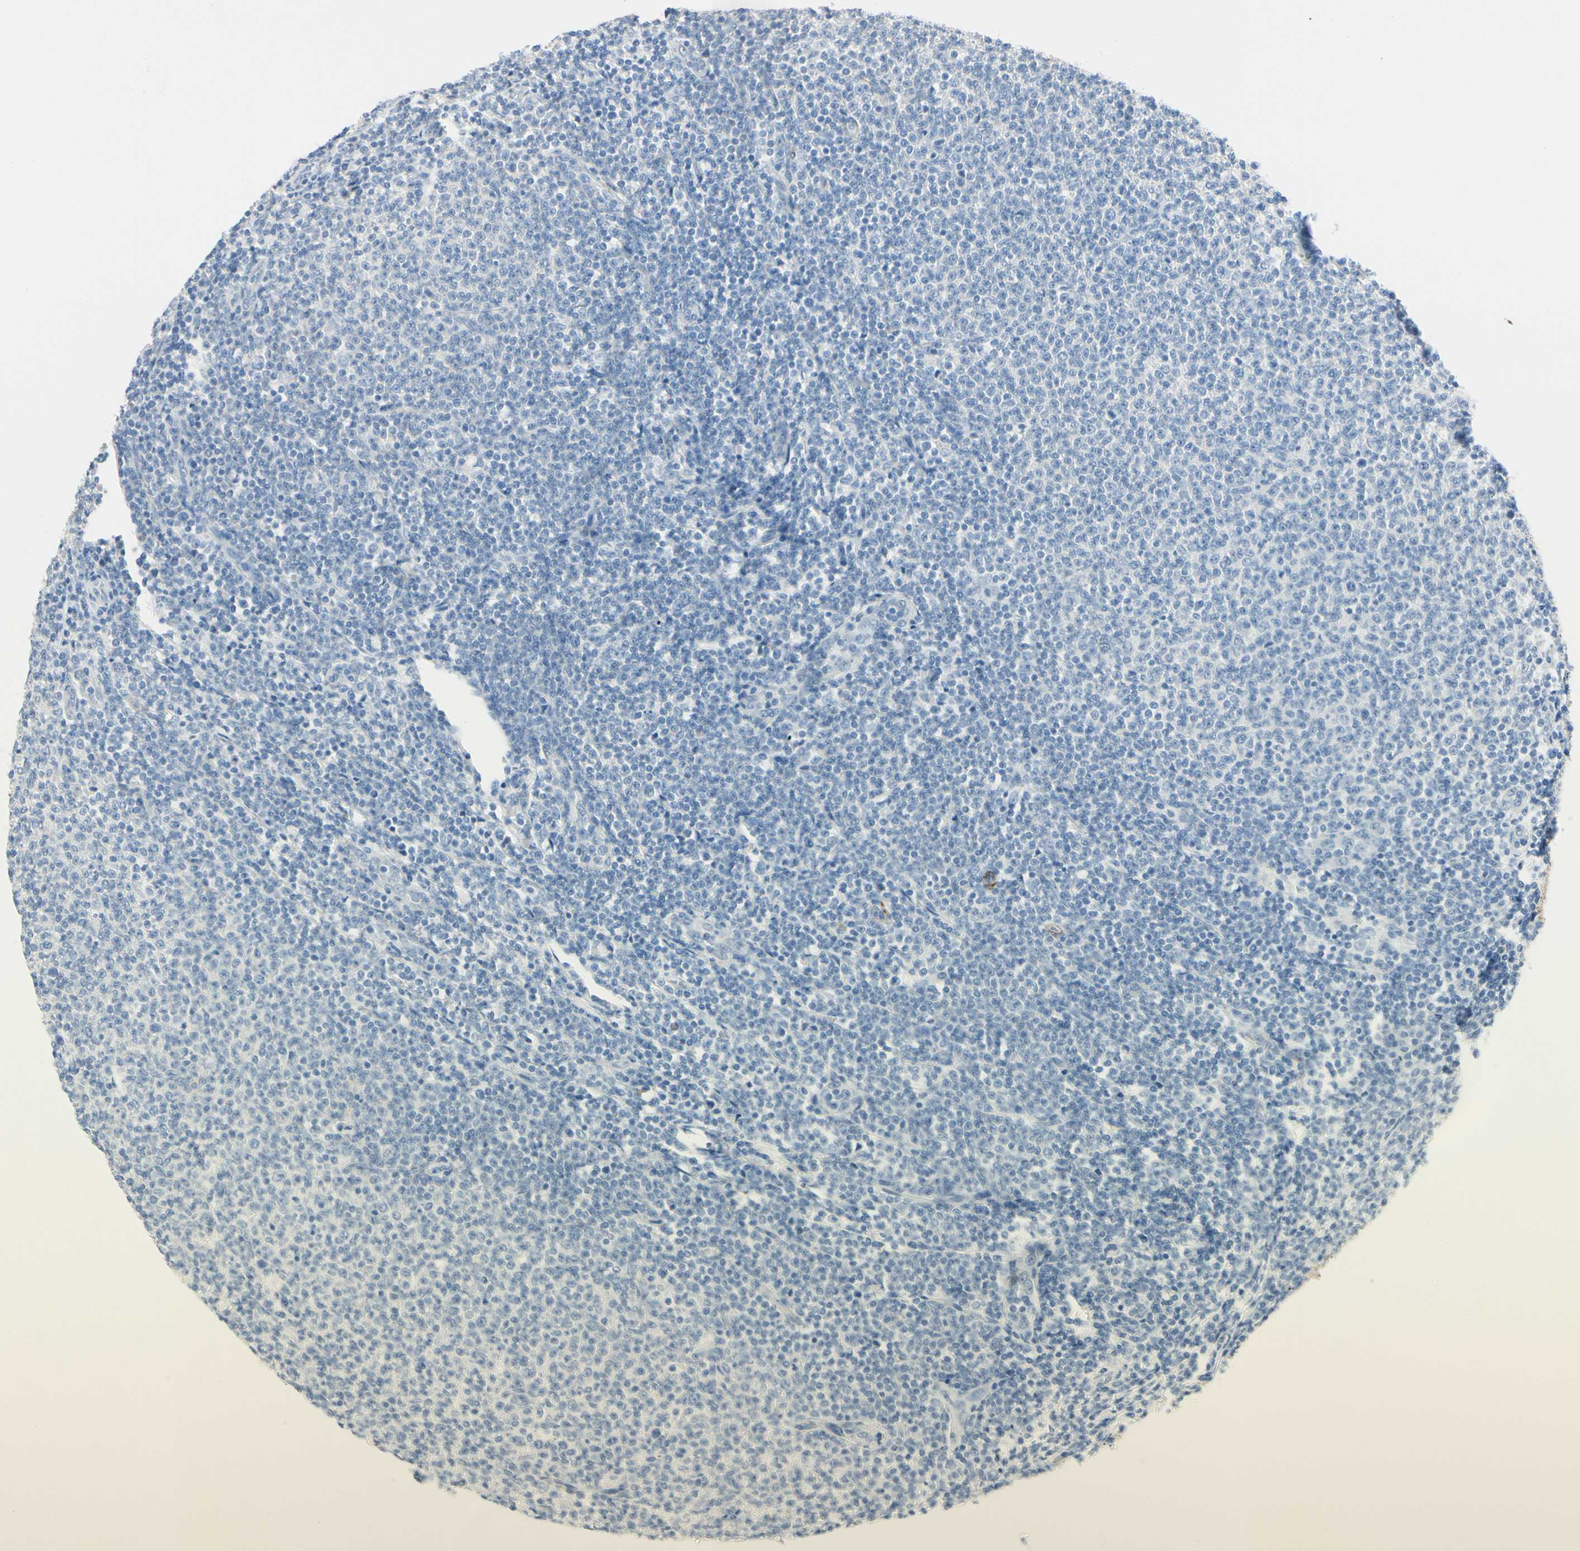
{"staining": {"intensity": "negative", "quantity": "none", "location": "none"}, "tissue": "lymphoma", "cell_type": "Tumor cells", "image_type": "cancer", "snomed": [{"axis": "morphology", "description": "Malignant lymphoma, non-Hodgkin's type, Low grade"}, {"axis": "topography", "description": "Lymph node"}], "caption": "This is an immunohistochemistry image of human low-grade malignant lymphoma, non-Hodgkin's type. There is no staining in tumor cells.", "gene": "AMPH", "patient": {"sex": "male", "age": 66}}